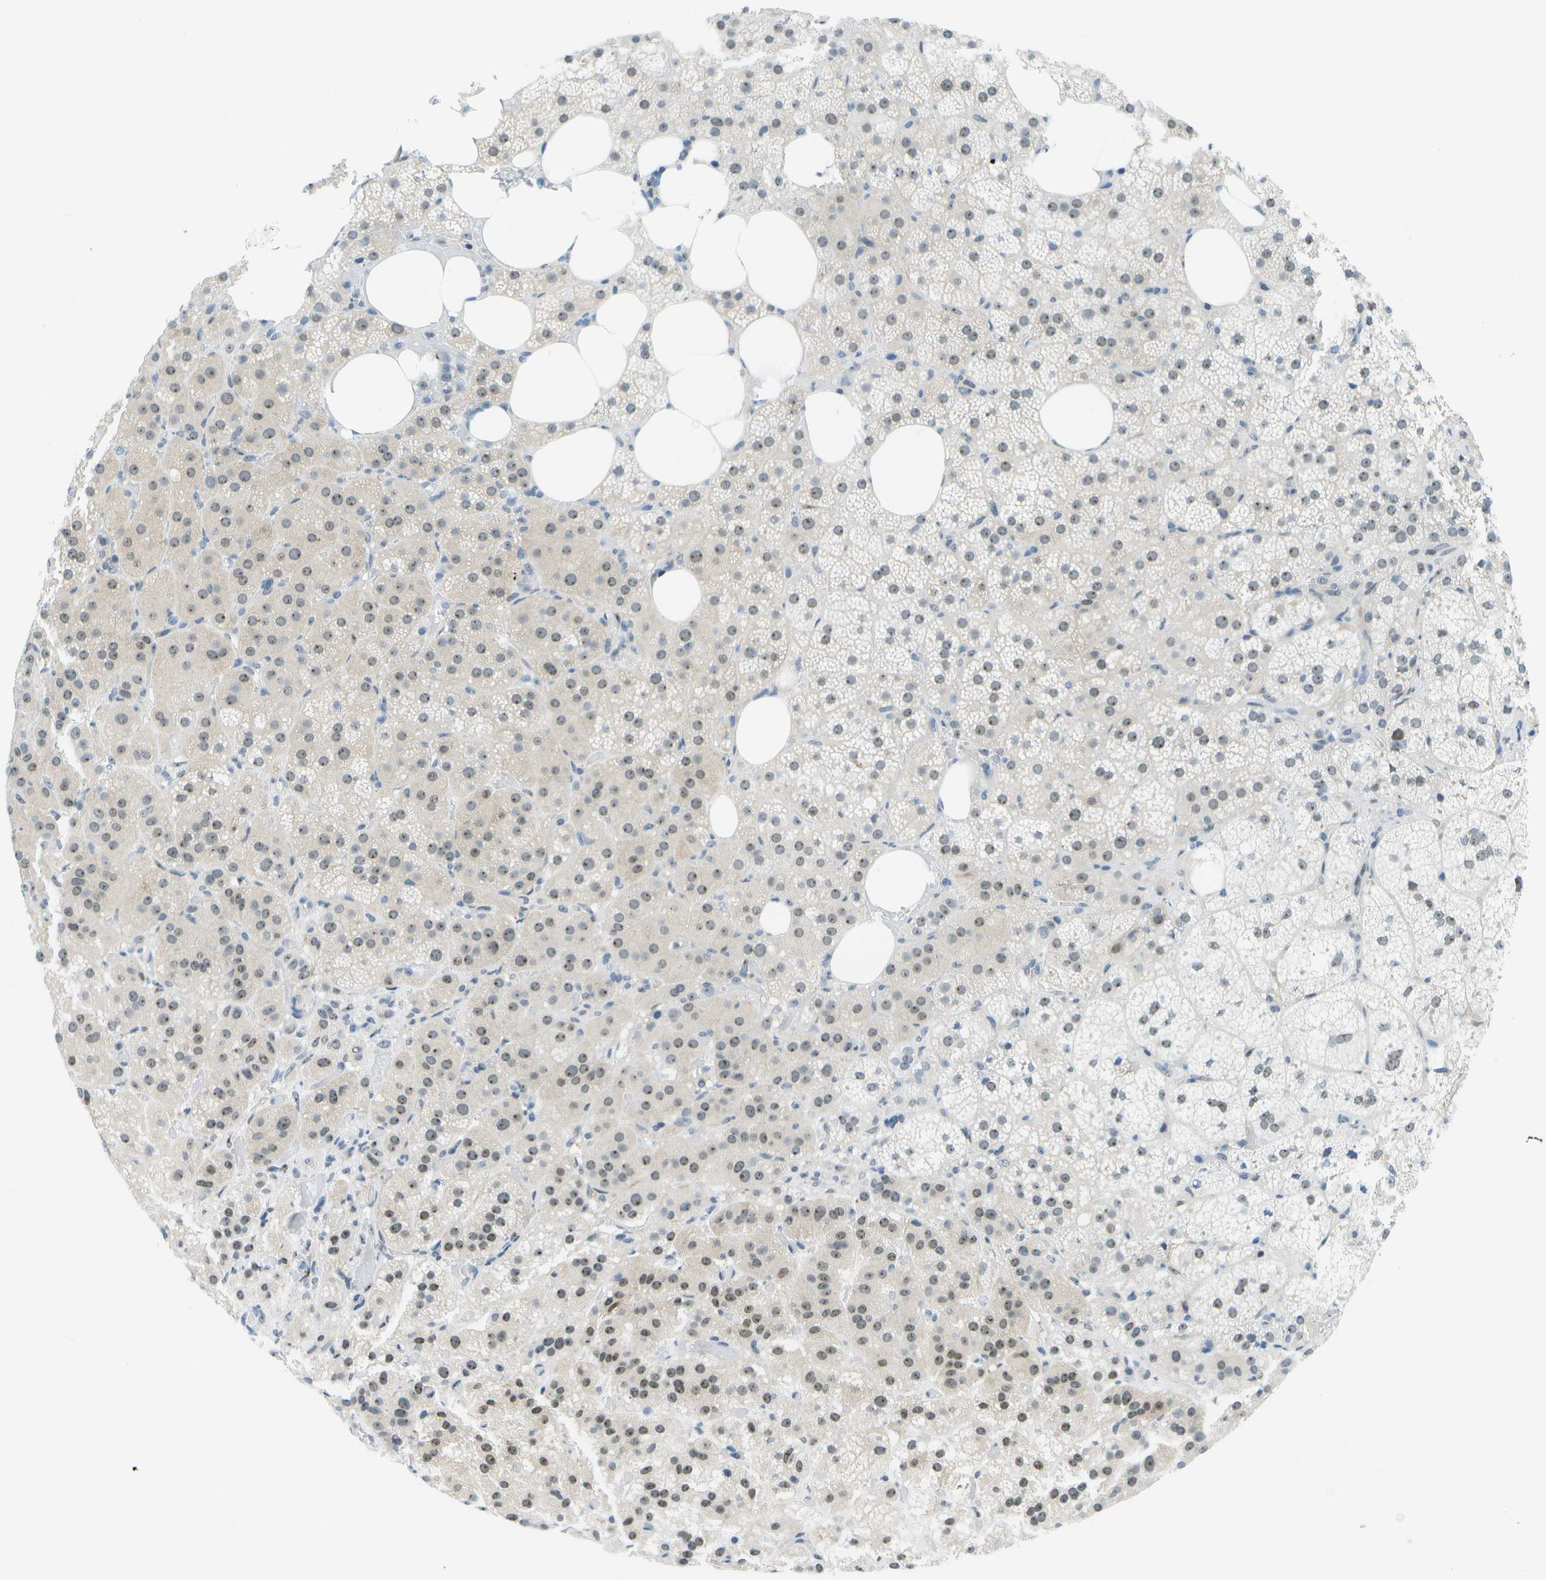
{"staining": {"intensity": "weak", "quantity": "25%-75%", "location": "nuclear"}, "tissue": "adrenal gland", "cell_type": "Glandular cells", "image_type": "normal", "snomed": [{"axis": "morphology", "description": "Normal tissue, NOS"}, {"axis": "topography", "description": "Adrenal gland"}], "caption": "Protein staining by immunohistochemistry shows weak nuclear expression in about 25%-75% of glandular cells in unremarkable adrenal gland.", "gene": "PITHD1", "patient": {"sex": "female", "age": 59}}